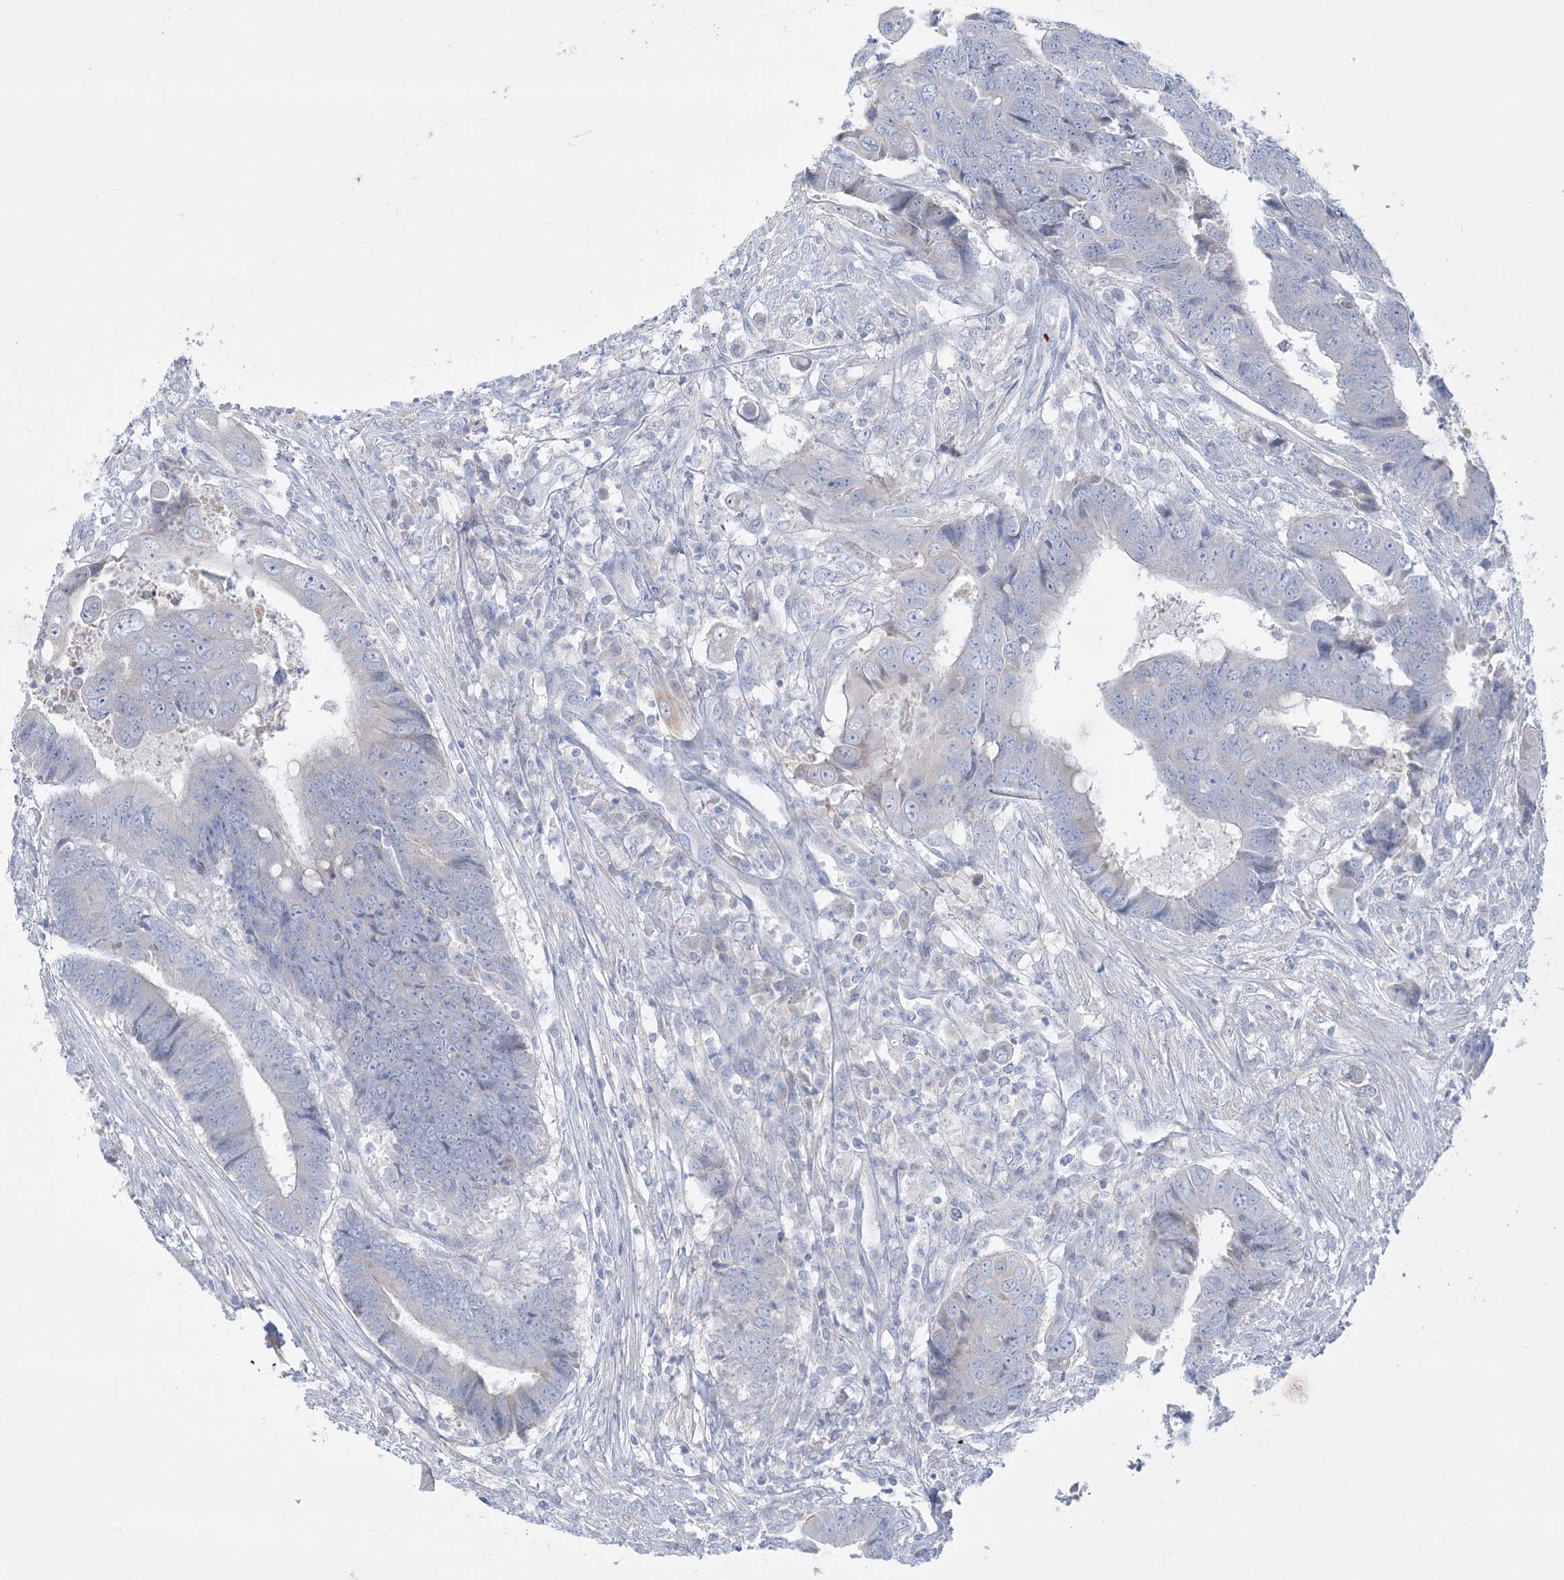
{"staining": {"intensity": "negative", "quantity": "none", "location": "none"}, "tissue": "colorectal cancer", "cell_type": "Tumor cells", "image_type": "cancer", "snomed": [{"axis": "morphology", "description": "Adenocarcinoma, NOS"}, {"axis": "topography", "description": "Rectum"}], "caption": "This is an IHC image of human adenocarcinoma (colorectal). There is no positivity in tumor cells.", "gene": "FAM184A", "patient": {"sex": "male", "age": 84}}